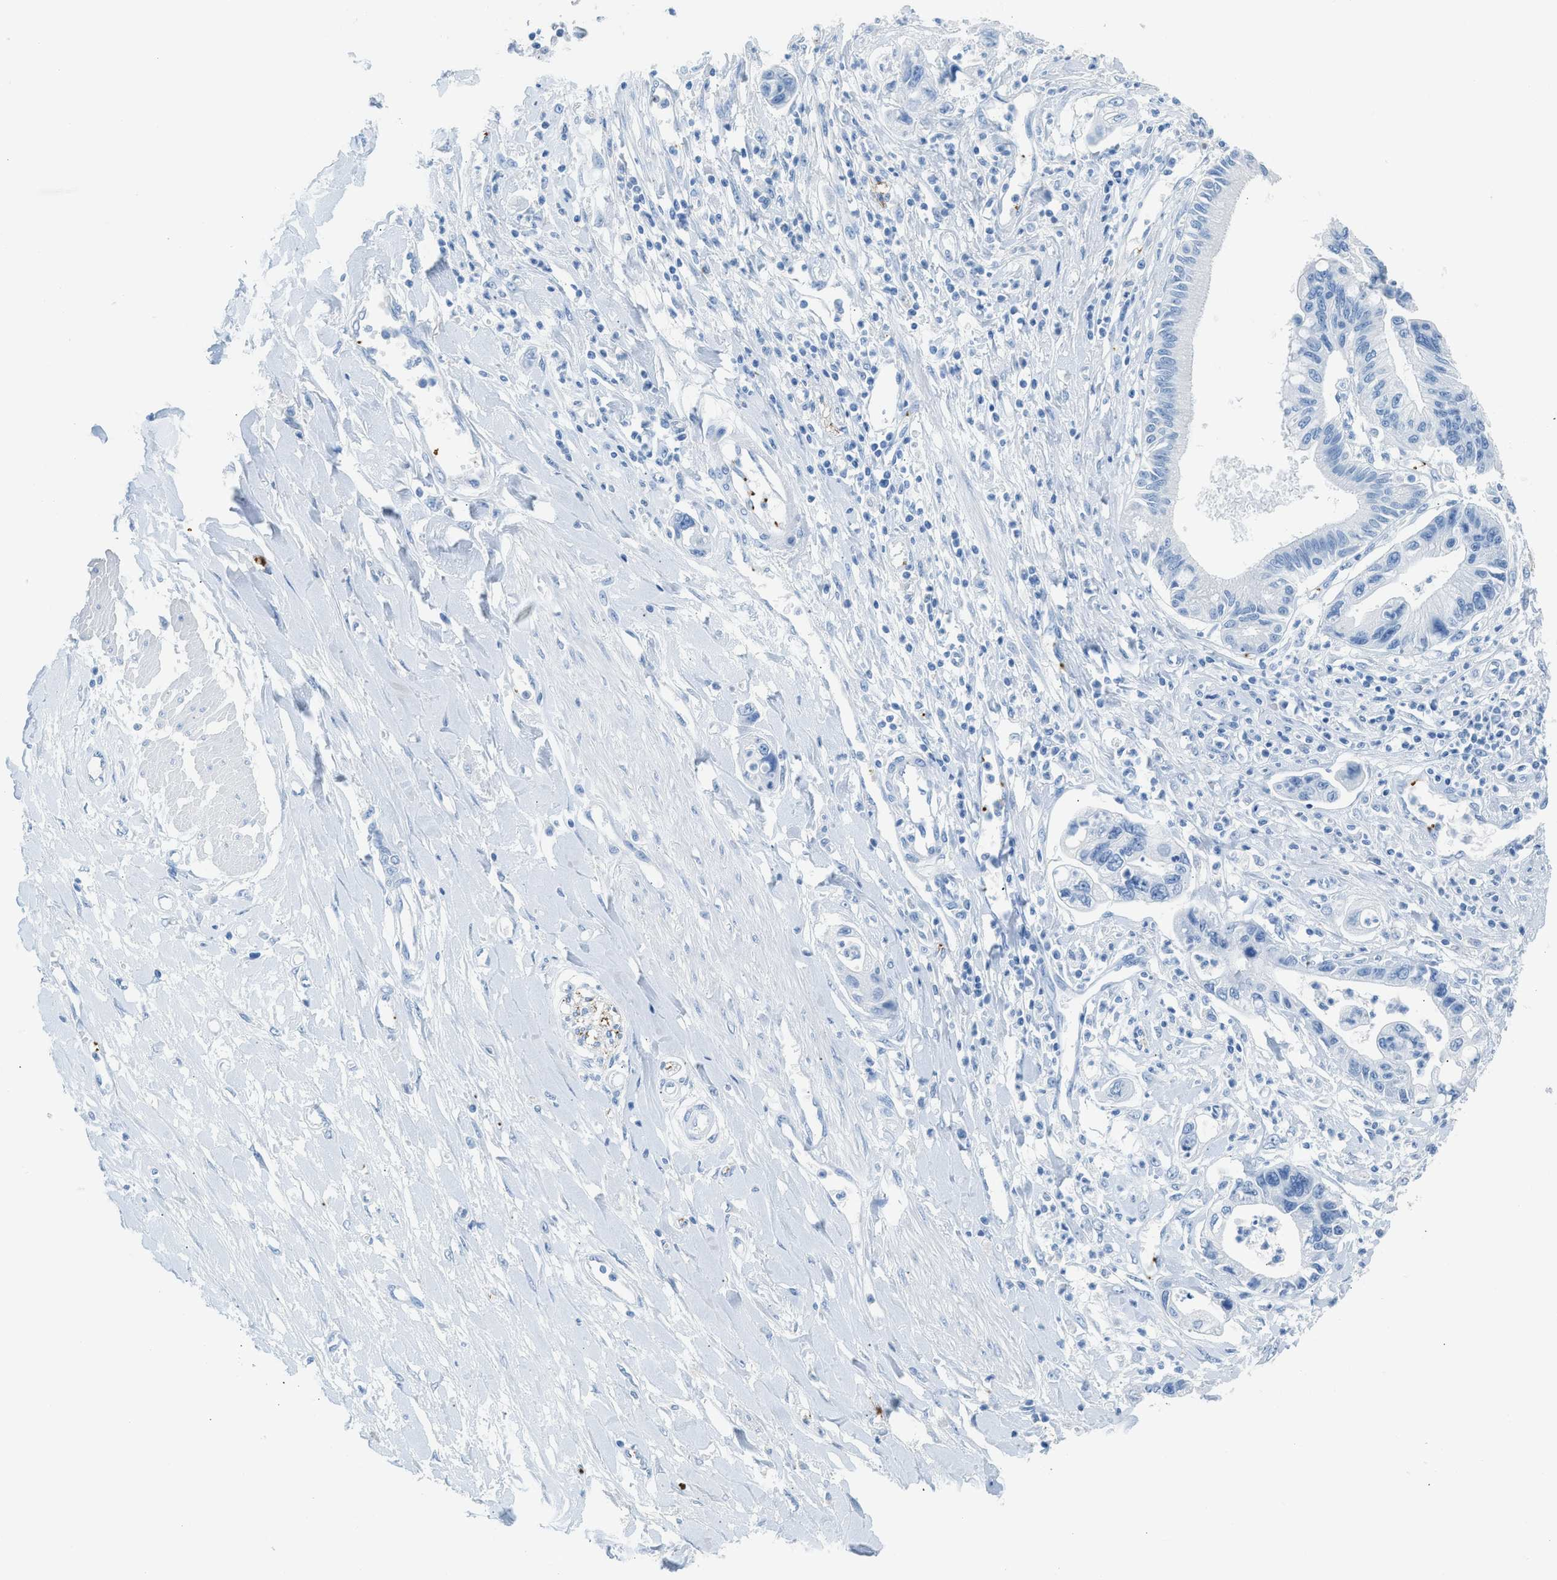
{"staining": {"intensity": "negative", "quantity": "none", "location": "none"}, "tissue": "pancreatic cancer", "cell_type": "Tumor cells", "image_type": "cancer", "snomed": [{"axis": "morphology", "description": "Adenocarcinoma, NOS"}, {"axis": "topography", "description": "Pancreas"}], "caption": "A photomicrograph of pancreatic cancer (adenocarcinoma) stained for a protein reveals no brown staining in tumor cells.", "gene": "FAIM2", "patient": {"sex": "male", "age": 56}}